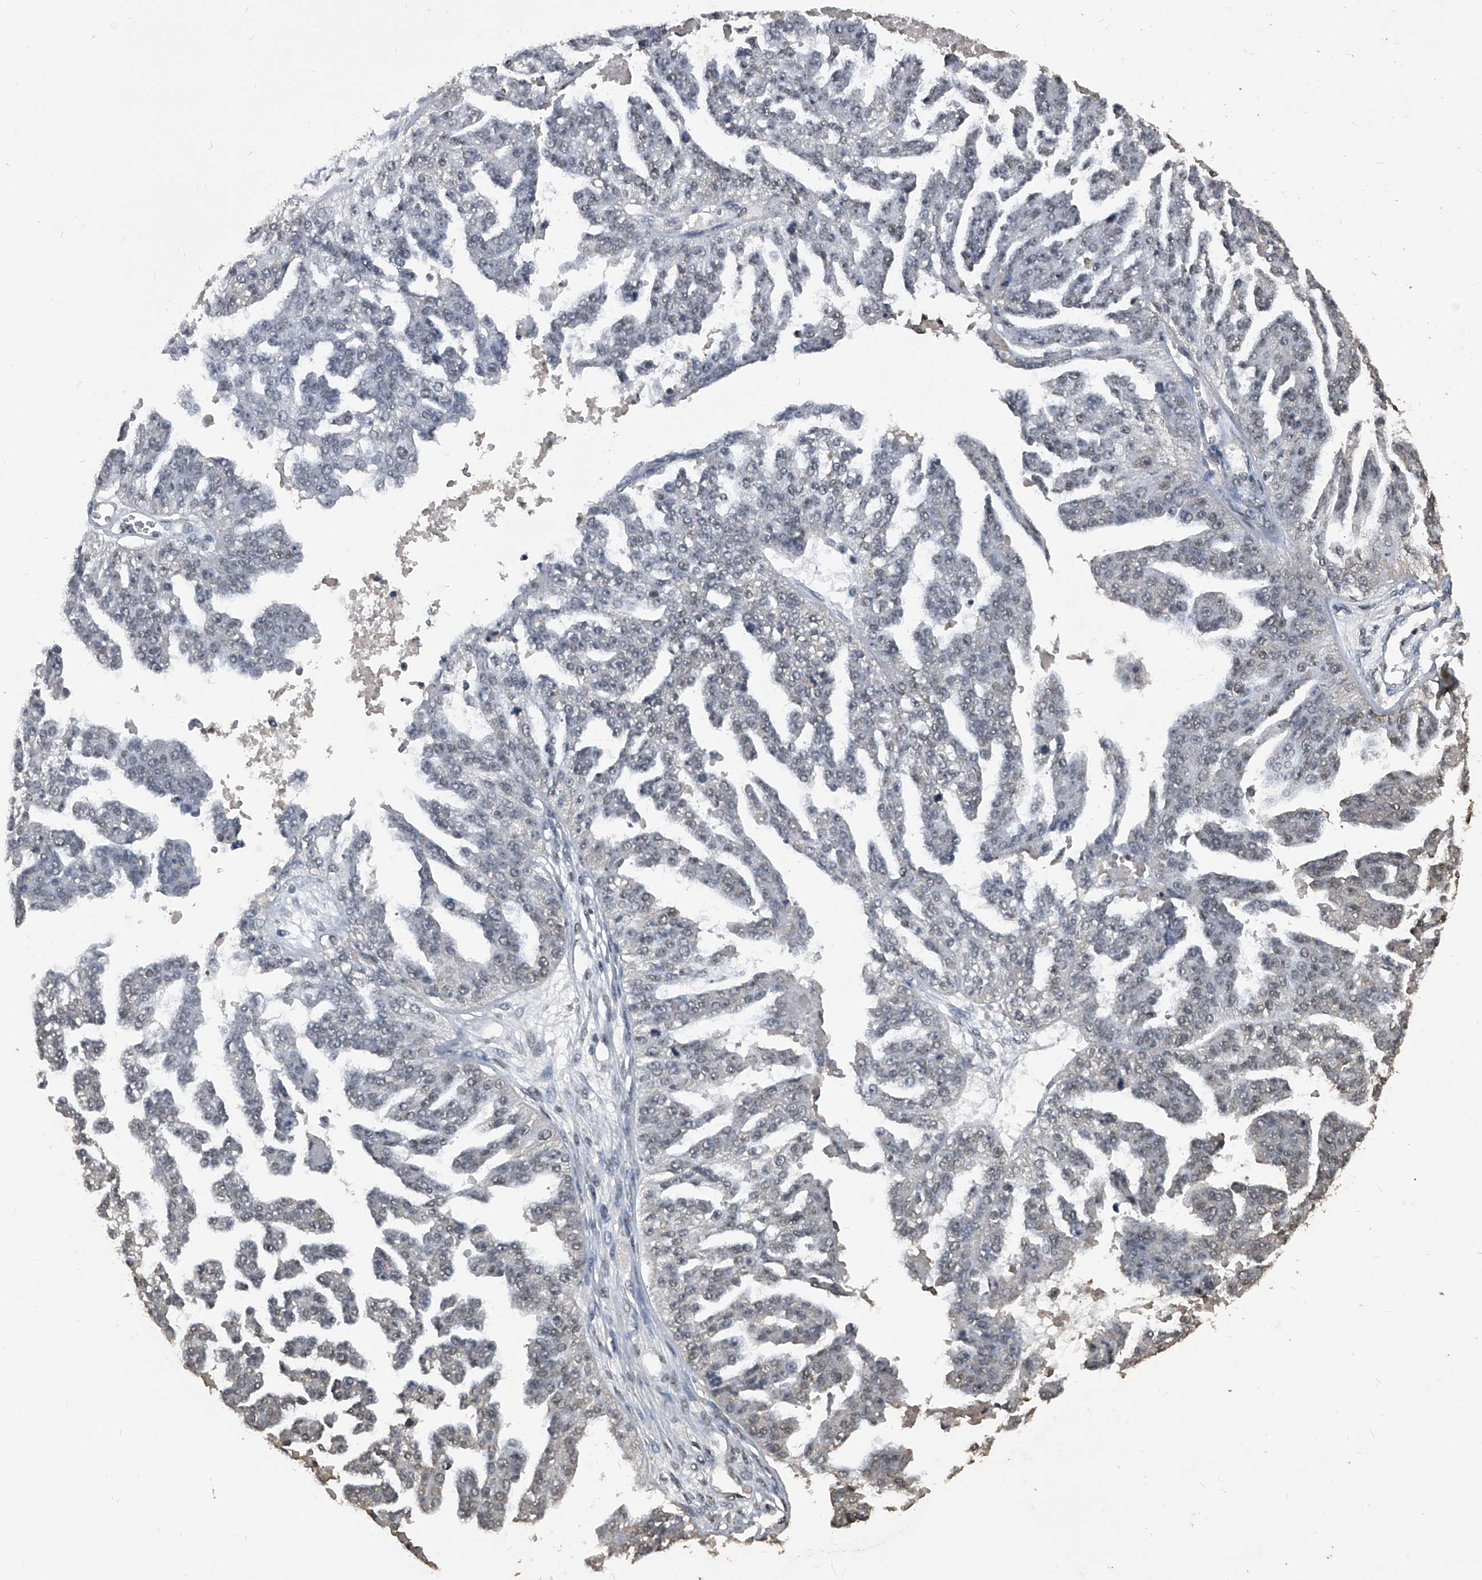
{"staining": {"intensity": "negative", "quantity": "none", "location": "none"}, "tissue": "ovarian cancer", "cell_type": "Tumor cells", "image_type": "cancer", "snomed": [{"axis": "morphology", "description": "Cystadenocarcinoma, serous, NOS"}, {"axis": "topography", "description": "Ovary"}], "caption": "An image of human ovarian cancer is negative for staining in tumor cells.", "gene": "MATR3", "patient": {"sex": "female", "age": 58}}